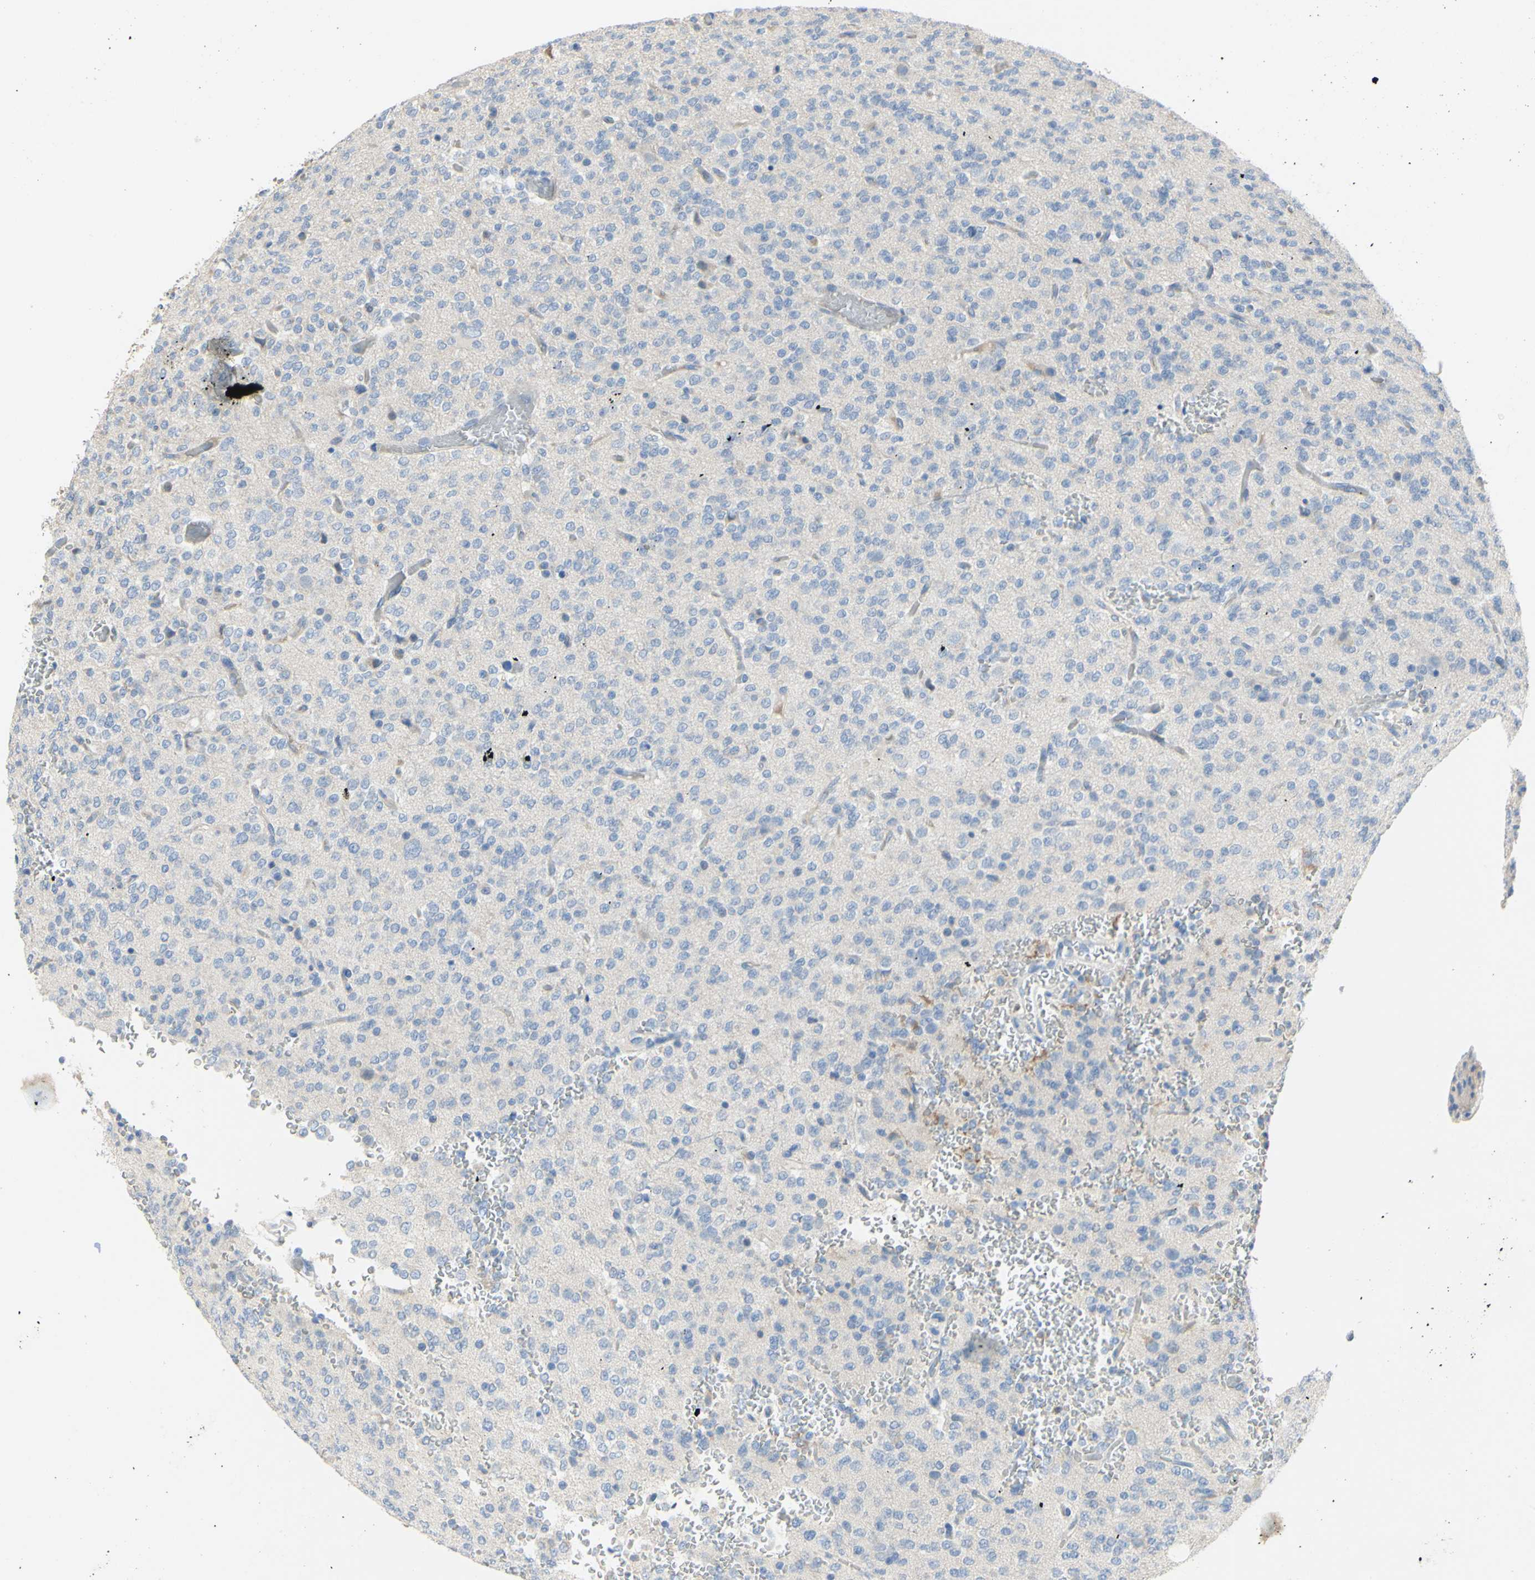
{"staining": {"intensity": "negative", "quantity": "none", "location": "none"}, "tissue": "glioma", "cell_type": "Tumor cells", "image_type": "cancer", "snomed": [{"axis": "morphology", "description": "Glioma, malignant, Low grade"}, {"axis": "topography", "description": "Brain"}], "caption": "Immunohistochemical staining of malignant glioma (low-grade) reveals no significant staining in tumor cells. Brightfield microscopy of immunohistochemistry stained with DAB (3,3'-diaminobenzidine) (brown) and hematoxylin (blue), captured at high magnification.", "gene": "MUC1", "patient": {"sex": "male", "age": 38}}